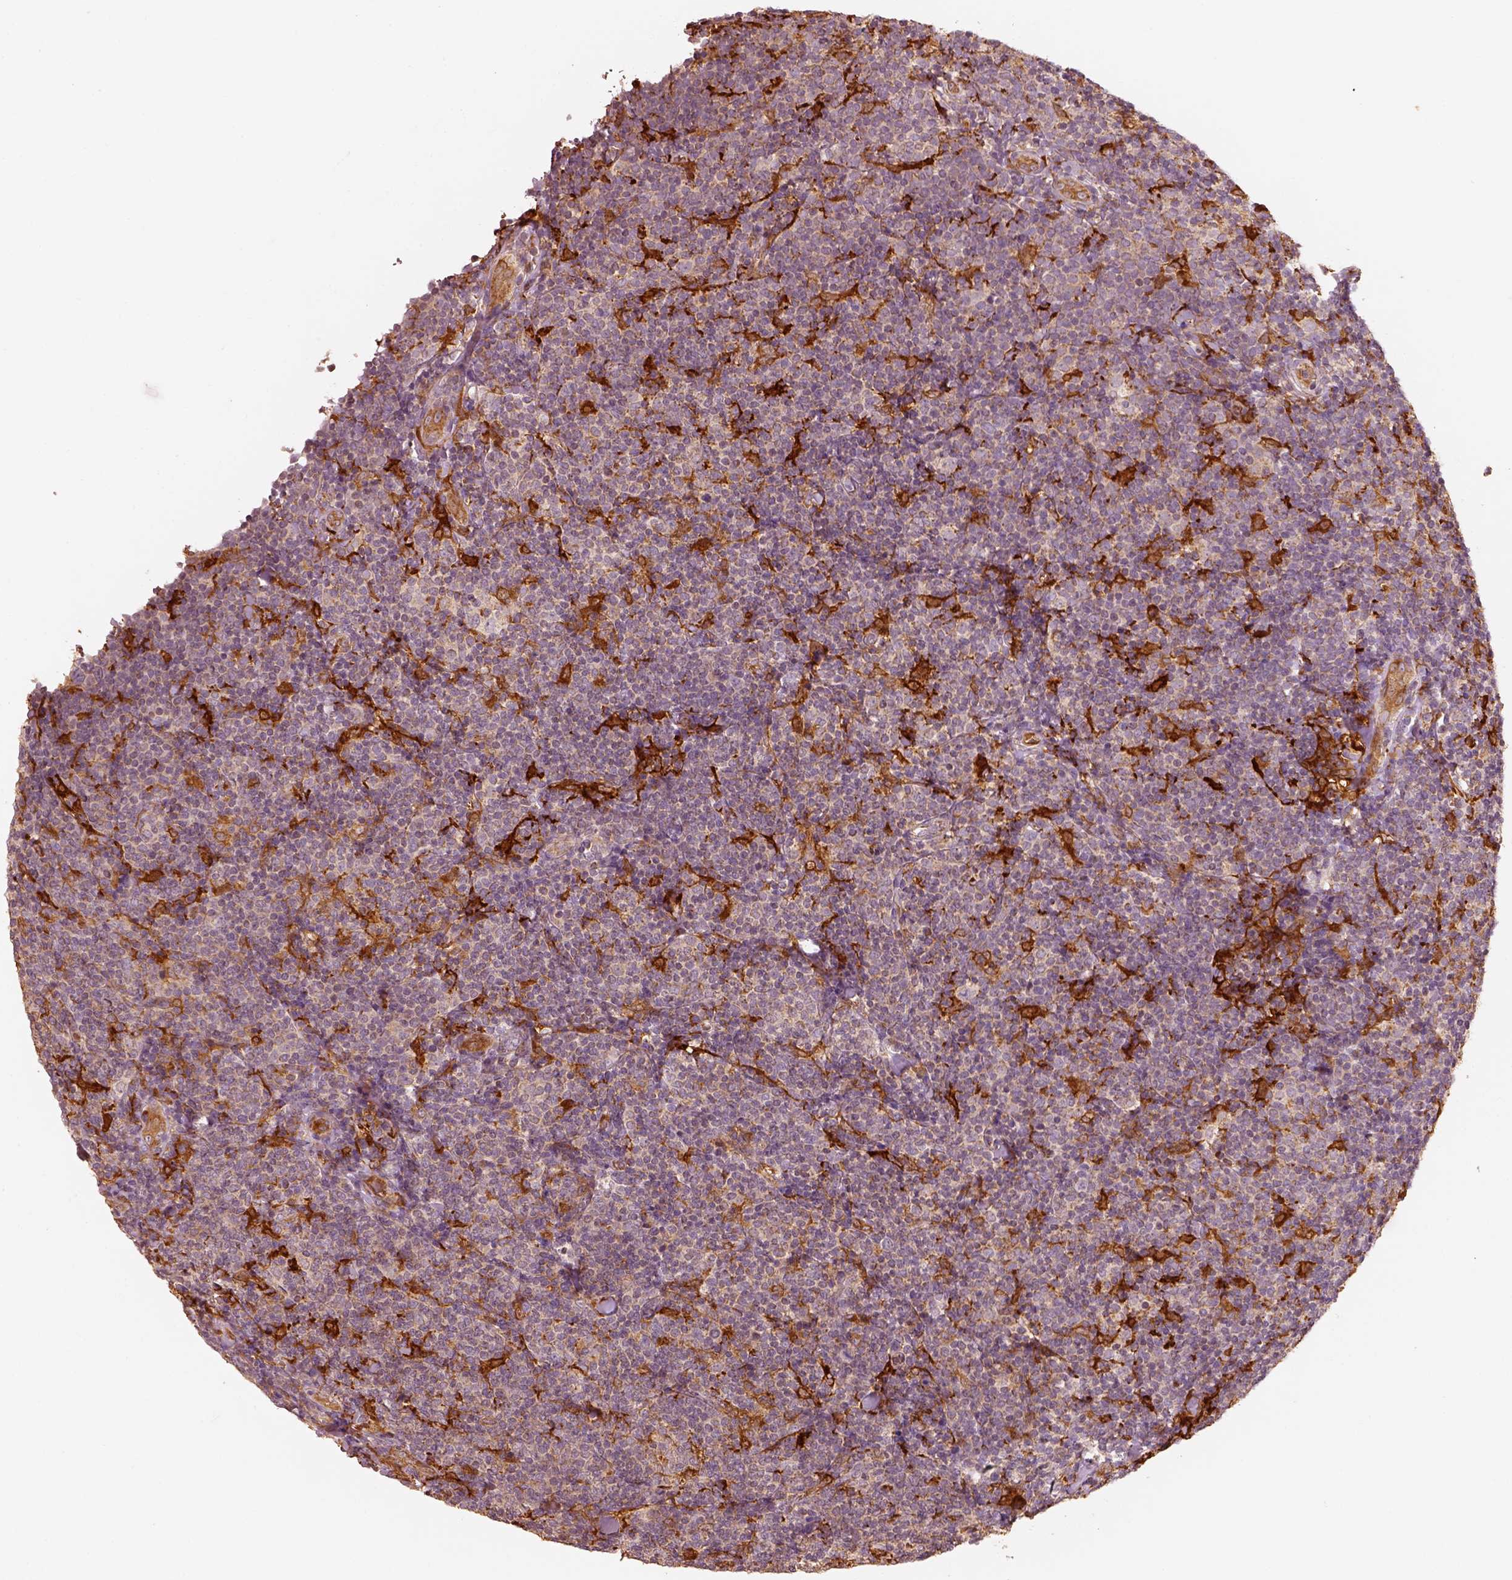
{"staining": {"intensity": "negative", "quantity": "none", "location": "none"}, "tissue": "lymphoma", "cell_type": "Tumor cells", "image_type": "cancer", "snomed": [{"axis": "morphology", "description": "Malignant lymphoma, non-Hodgkin's type, Low grade"}, {"axis": "topography", "description": "Lymph node"}], "caption": "This is a image of IHC staining of low-grade malignant lymphoma, non-Hodgkin's type, which shows no expression in tumor cells.", "gene": "FSCN1", "patient": {"sex": "female", "age": 56}}